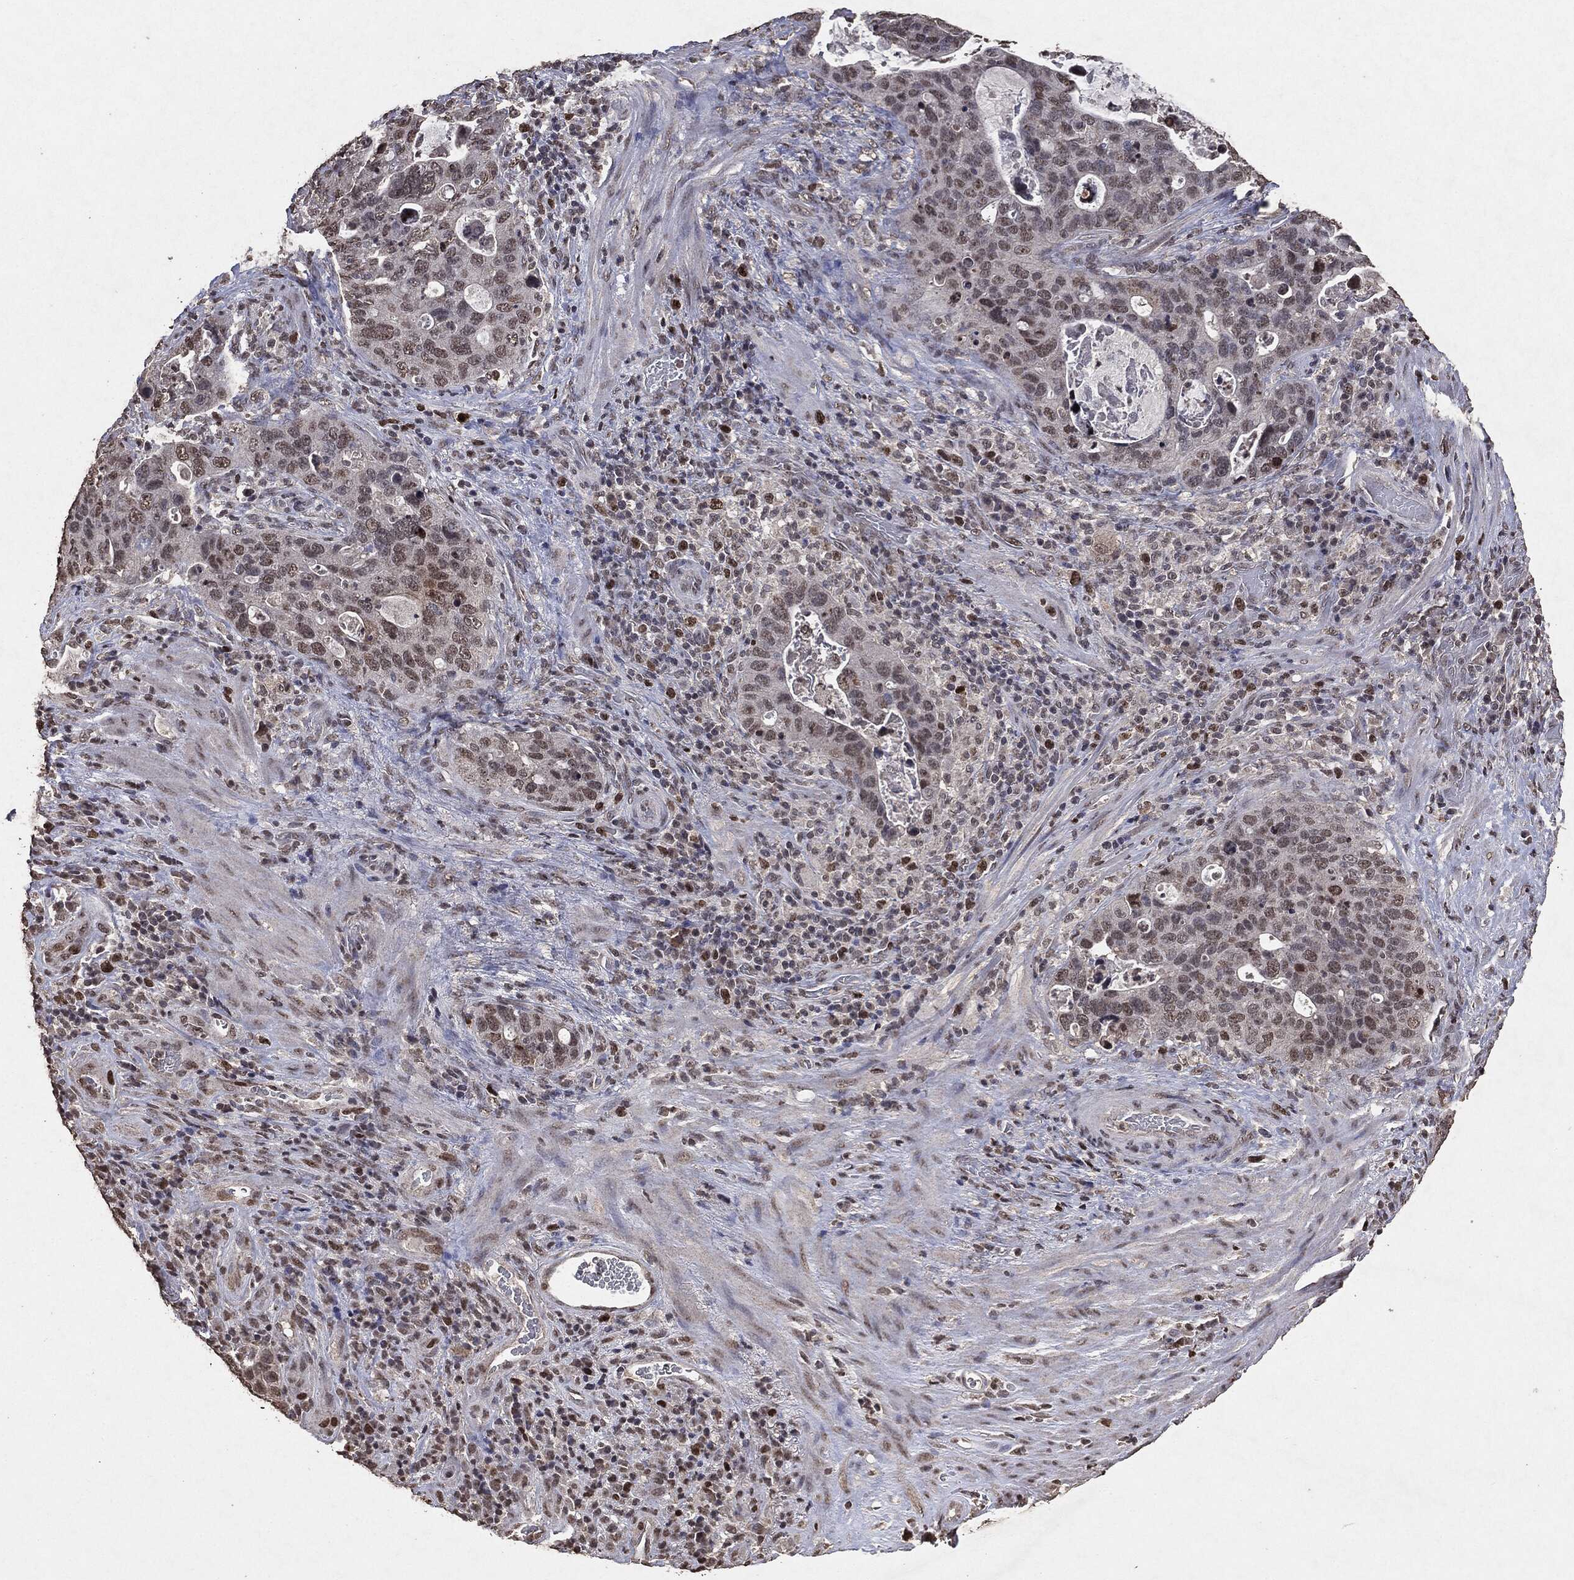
{"staining": {"intensity": "negative", "quantity": "none", "location": "none"}, "tissue": "stomach cancer", "cell_type": "Tumor cells", "image_type": "cancer", "snomed": [{"axis": "morphology", "description": "Adenocarcinoma, NOS"}, {"axis": "topography", "description": "Stomach"}], "caption": "Tumor cells are negative for brown protein staining in adenocarcinoma (stomach). (DAB IHC, high magnification).", "gene": "RAD18", "patient": {"sex": "male", "age": 54}}